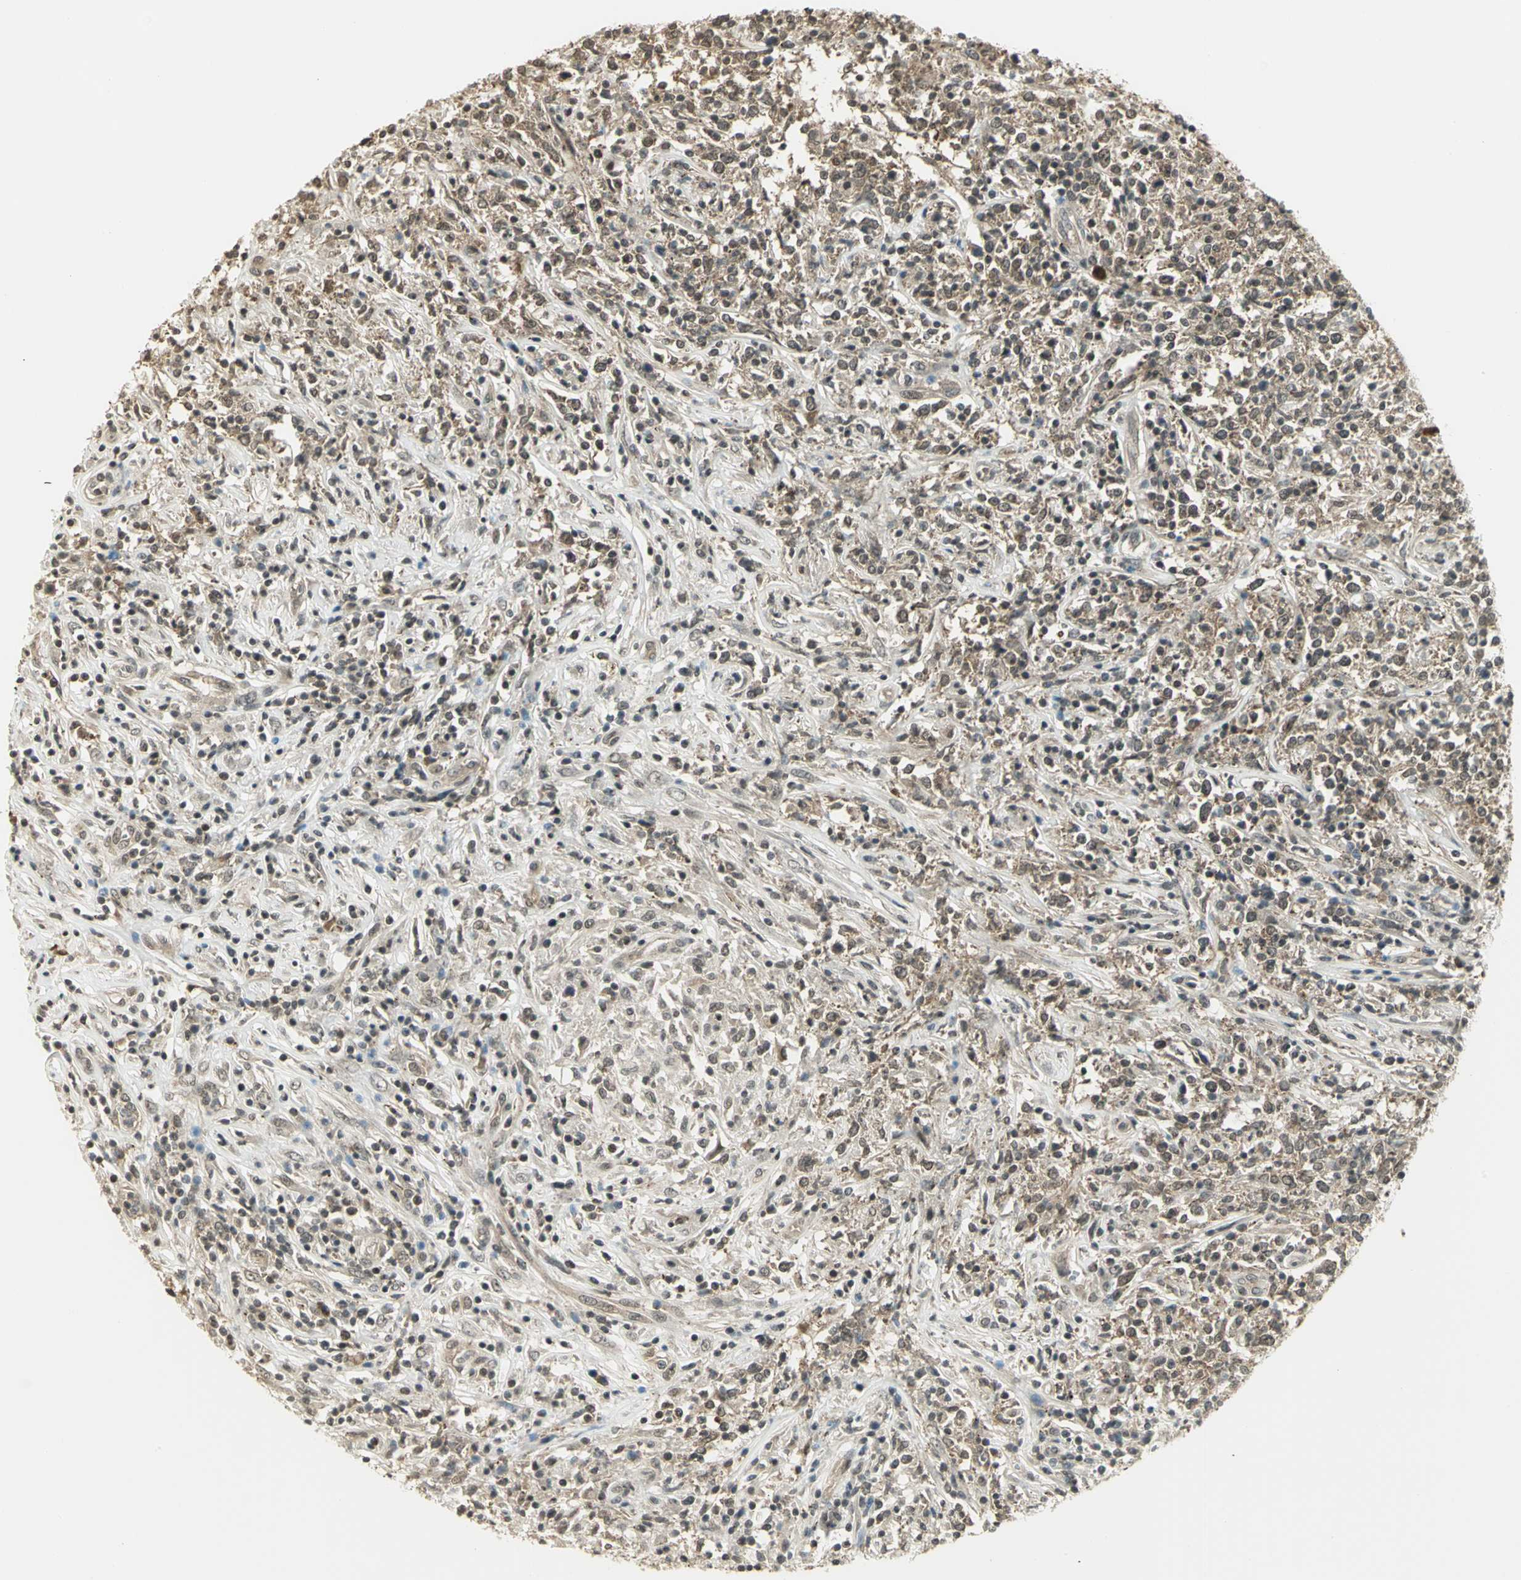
{"staining": {"intensity": "weak", "quantity": ">75%", "location": "cytoplasmic/membranous"}, "tissue": "lymphoma", "cell_type": "Tumor cells", "image_type": "cancer", "snomed": [{"axis": "morphology", "description": "Malignant lymphoma, non-Hodgkin's type, High grade"}, {"axis": "topography", "description": "Lymph node"}], "caption": "About >75% of tumor cells in lymphoma display weak cytoplasmic/membranous protein positivity as visualized by brown immunohistochemical staining.", "gene": "CDC34", "patient": {"sex": "female", "age": 84}}